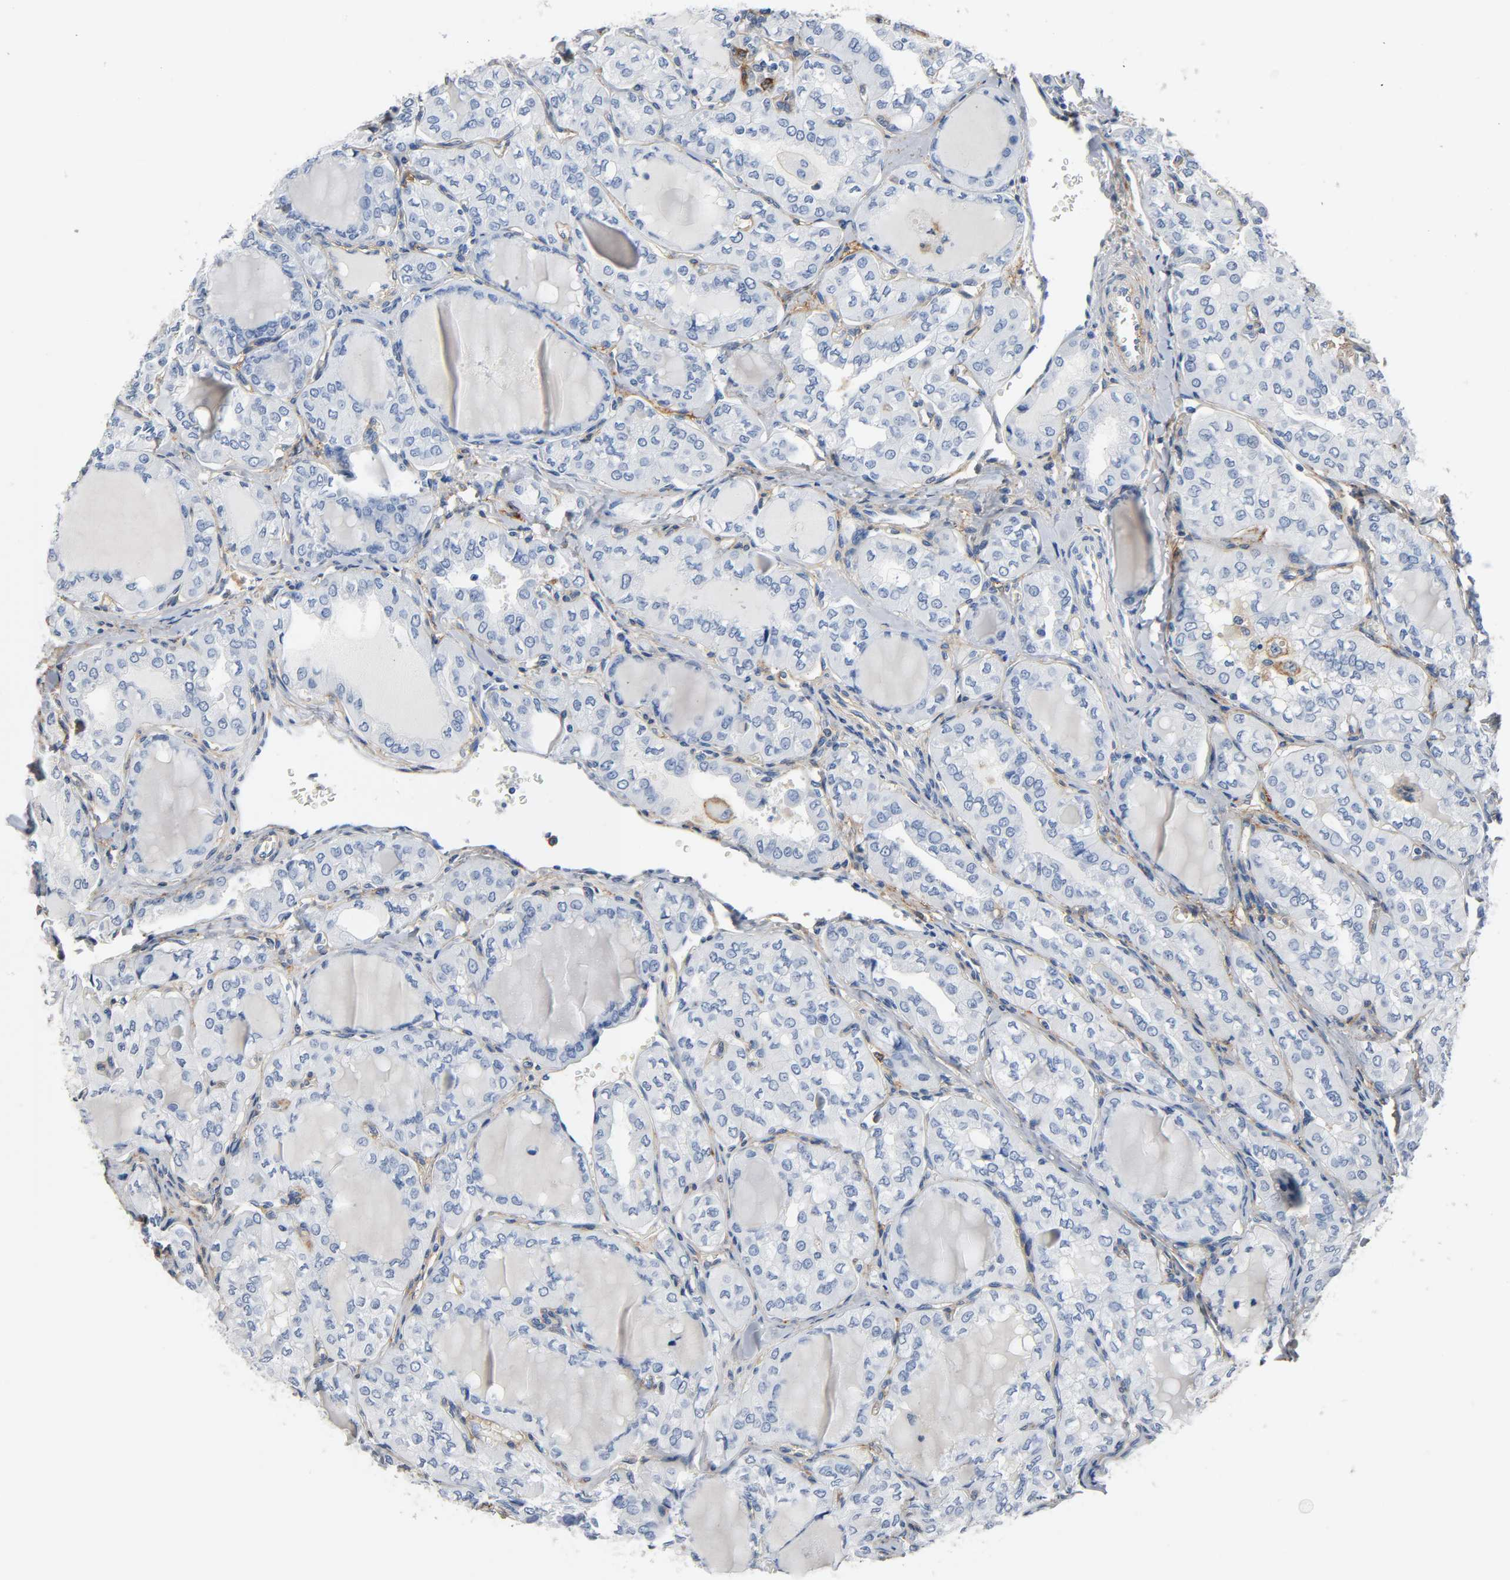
{"staining": {"intensity": "negative", "quantity": "none", "location": "none"}, "tissue": "thyroid cancer", "cell_type": "Tumor cells", "image_type": "cancer", "snomed": [{"axis": "morphology", "description": "Papillary adenocarcinoma, NOS"}, {"axis": "topography", "description": "Thyroid gland"}], "caption": "This is an immunohistochemistry (IHC) photomicrograph of human papillary adenocarcinoma (thyroid). There is no expression in tumor cells.", "gene": "ANPEP", "patient": {"sex": "male", "age": 20}}